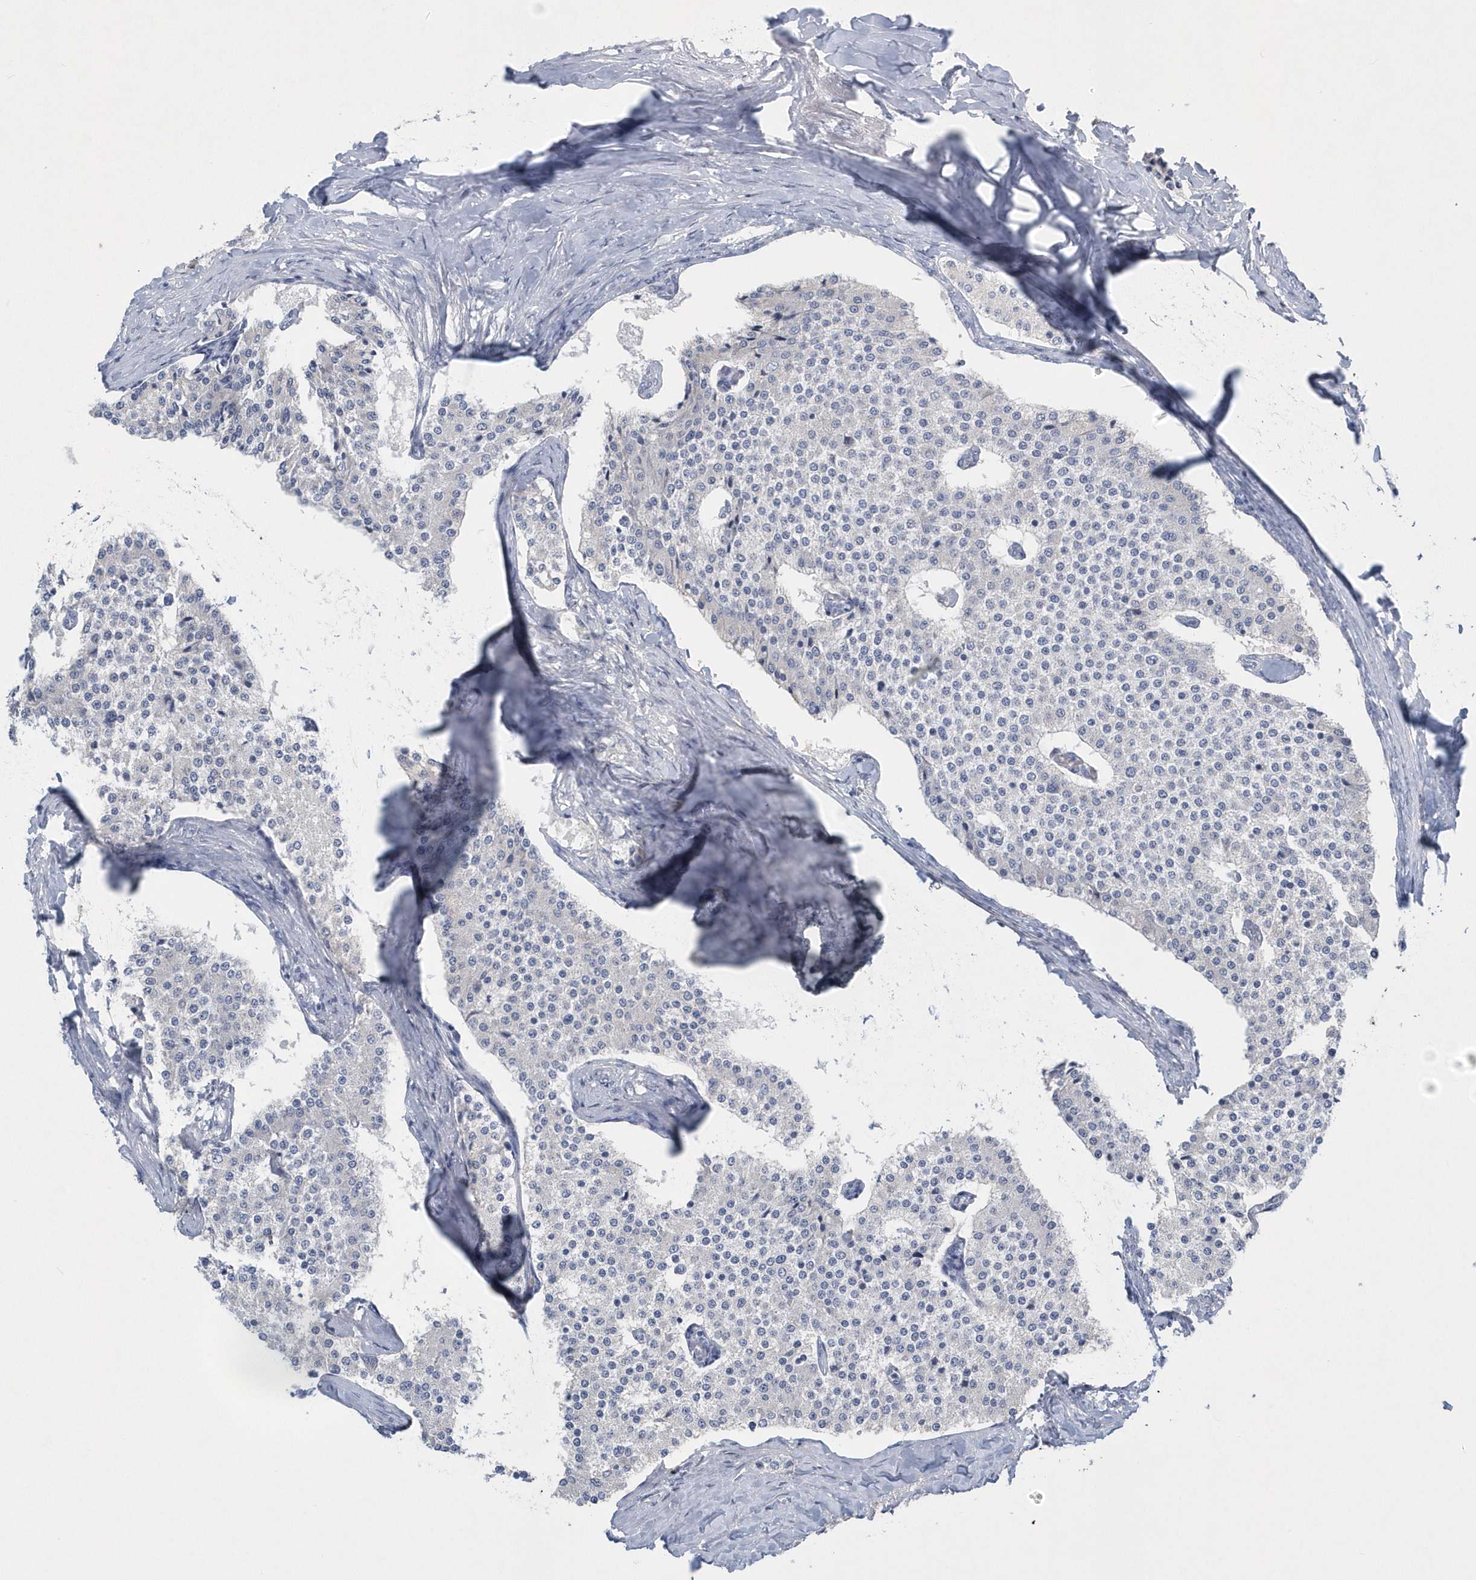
{"staining": {"intensity": "negative", "quantity": "none", "location": "none"}, "tissue": "carcinoid", "cell_type": "Tumor cells", "image_type": "cancer", "snomed": [{"axis": "morphology", "description": "Carcinoid, malignant, NOS"}, {"axis": "topography", "description": "Colon"}], "caption": "IHC histopathology image of human carcinoid stained for a protein (brown), which exhibits no expression in tumor cells.", "gene": "SPATA18", "patient": {"sex": "female", "age": 52}}